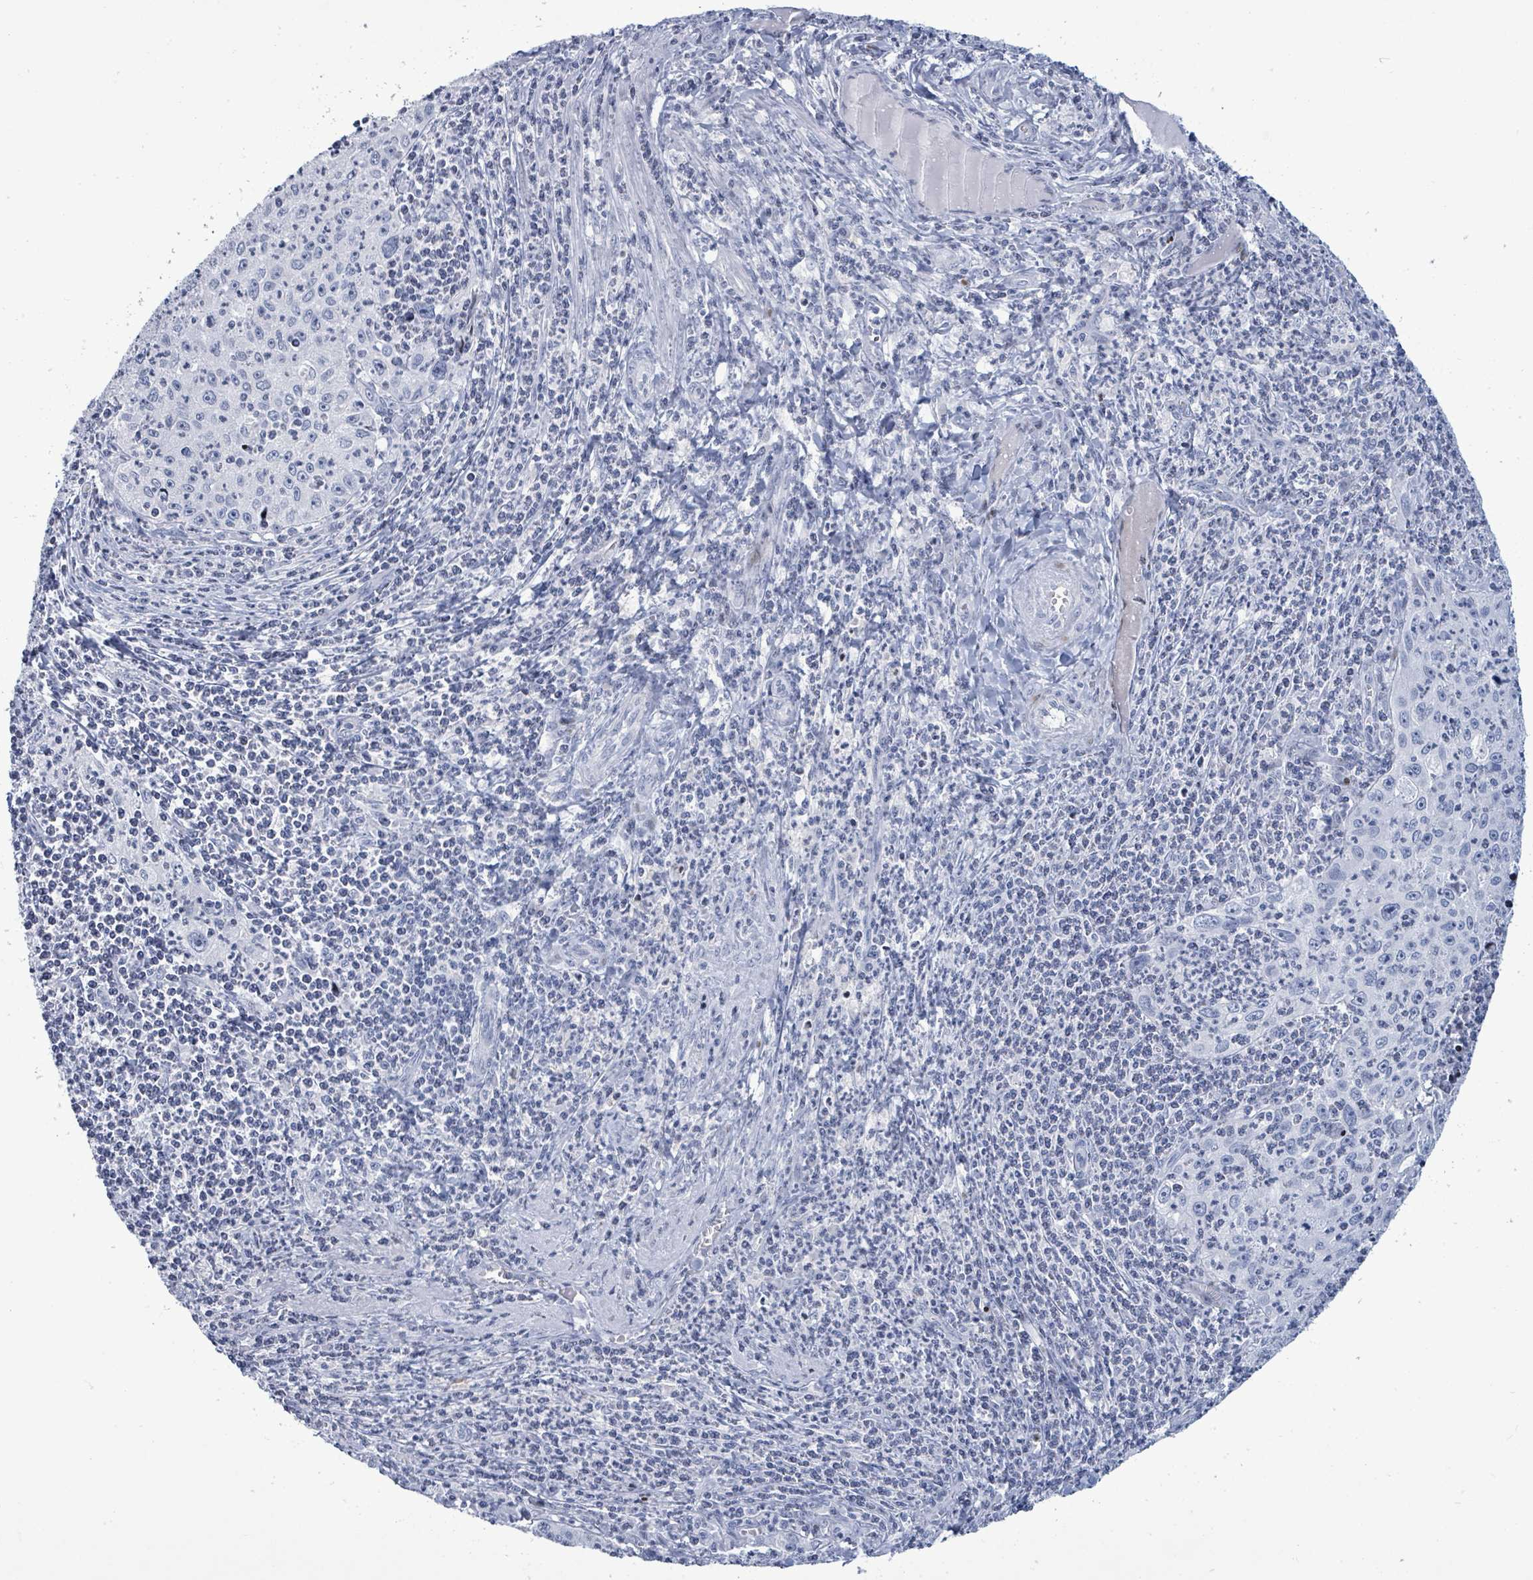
{"staining": {"intensity": "negative", "quantity": "none", "location": "none"}, "tissue": "cervical cancer", "cell_type": "Tumor cells", "image_type": "cancer", "snomed": [{"axis": "morphology", "description": "Squamous cell carcinoma, NOS"}, {"axis": "topography", "description": "Cervix"}], "caption": "Image shows no protein positivity in tumor cells of cervical cancer tissue. (DAB immunohistochemistry (IHC) visualized using brightfield microscopy, high magnification).", "gene": "MALL", "patient": {"sex": "female", "age": 30}}